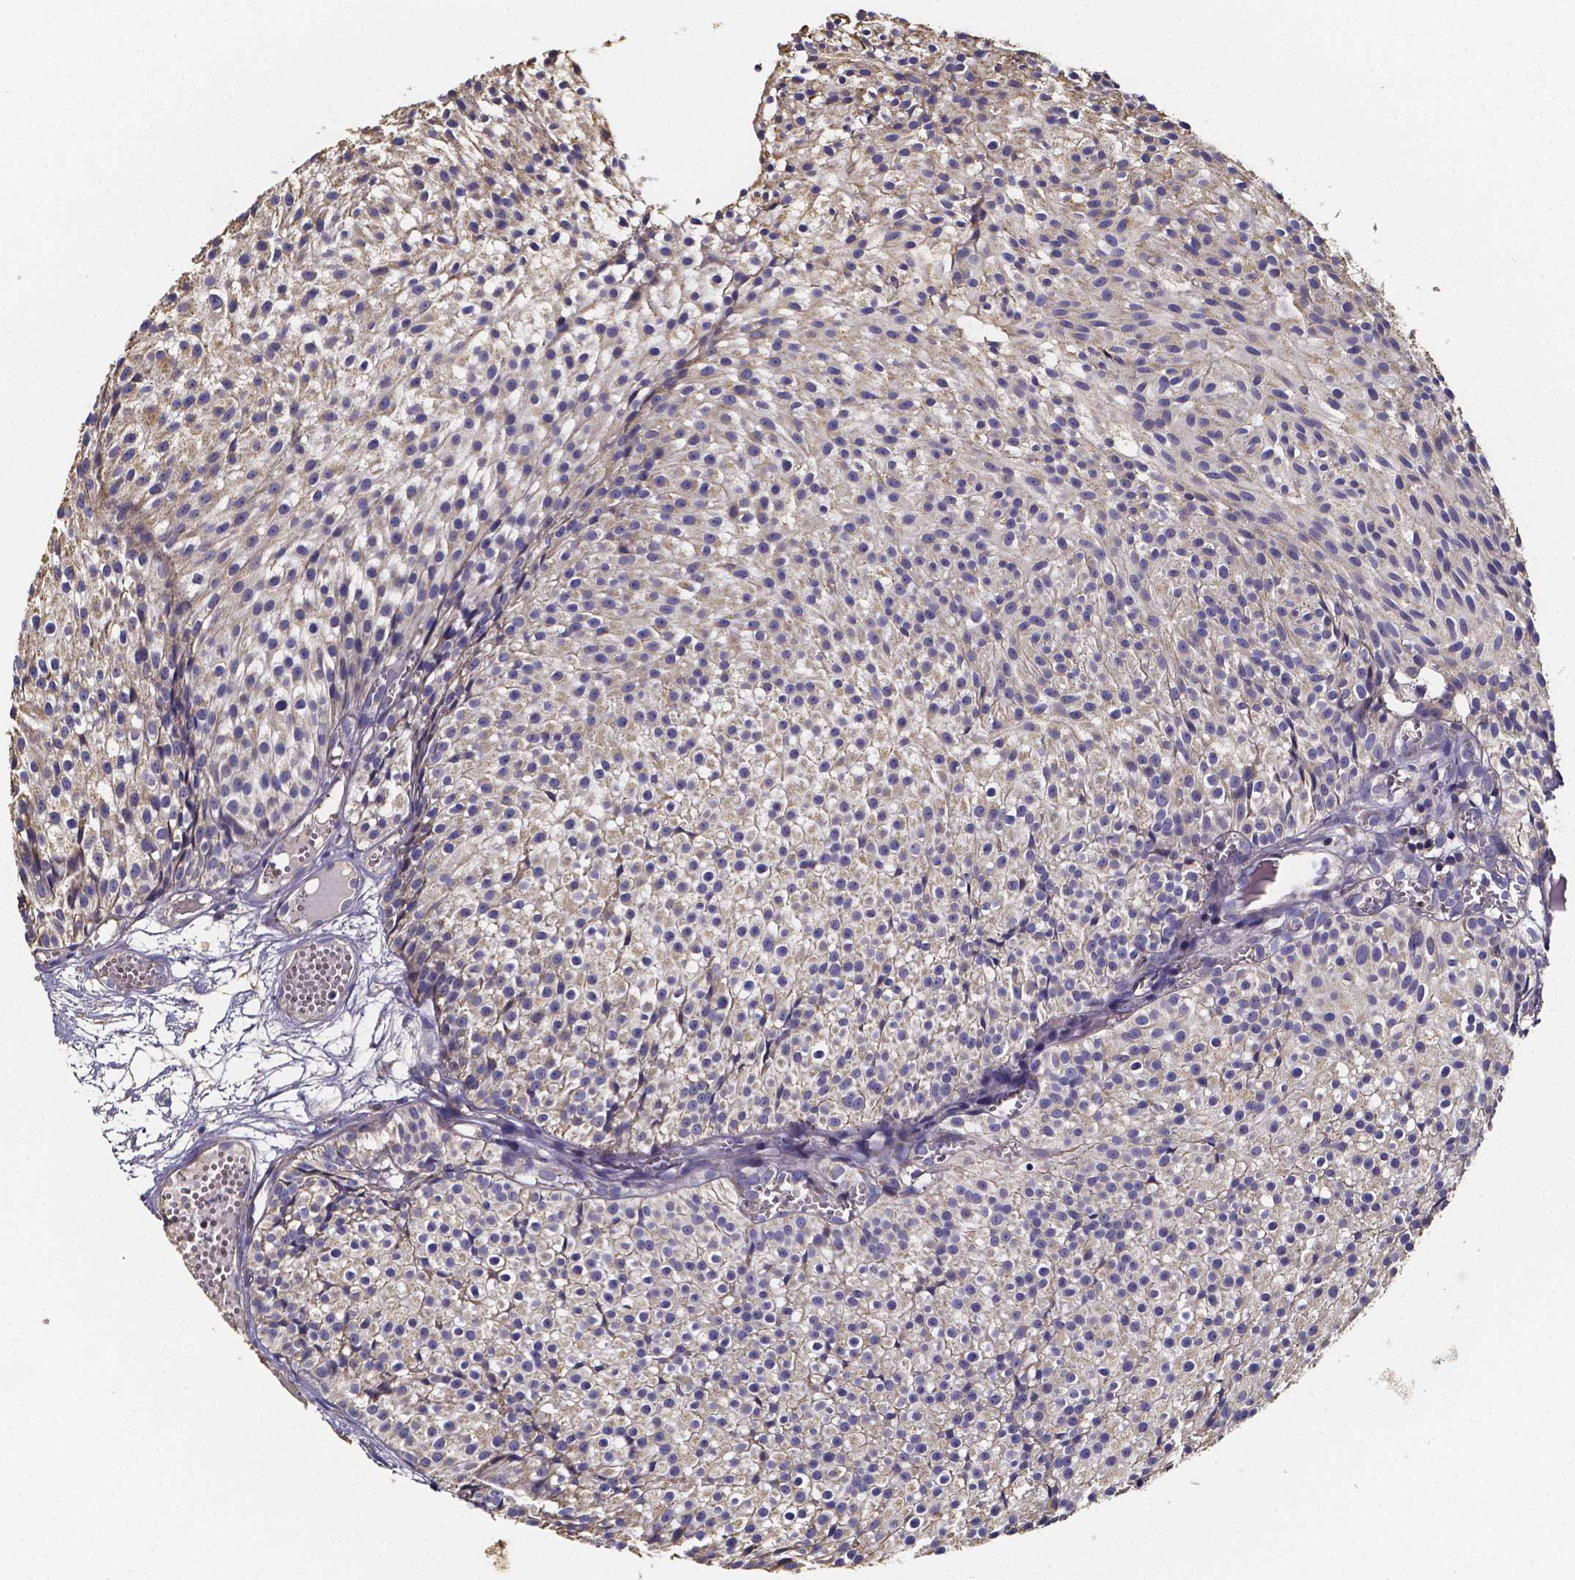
{"staining": {"intensity": "weak", "quantity": ">75%", "location": "cytoplasmic/membranous"}, "tissue": "urothelial cancer", "cell_type": "Tumor cells", "image_type": "cancer", "snomed": [{"axis": "morphology", "description": "Urothelial carcinoma, Low grade"}, {"axis": "topography", "description": "Urinary bladder"}], "caption": "IHC (DAB (3,3'-diaminobenzidine)) staining of urothelial cancer demonstrates weak cytoplasmic/membranous protein staining in about >75% of tumor cells.", "gene": "SLC35D2", "patient": {"sex": "male", "age": 63}}